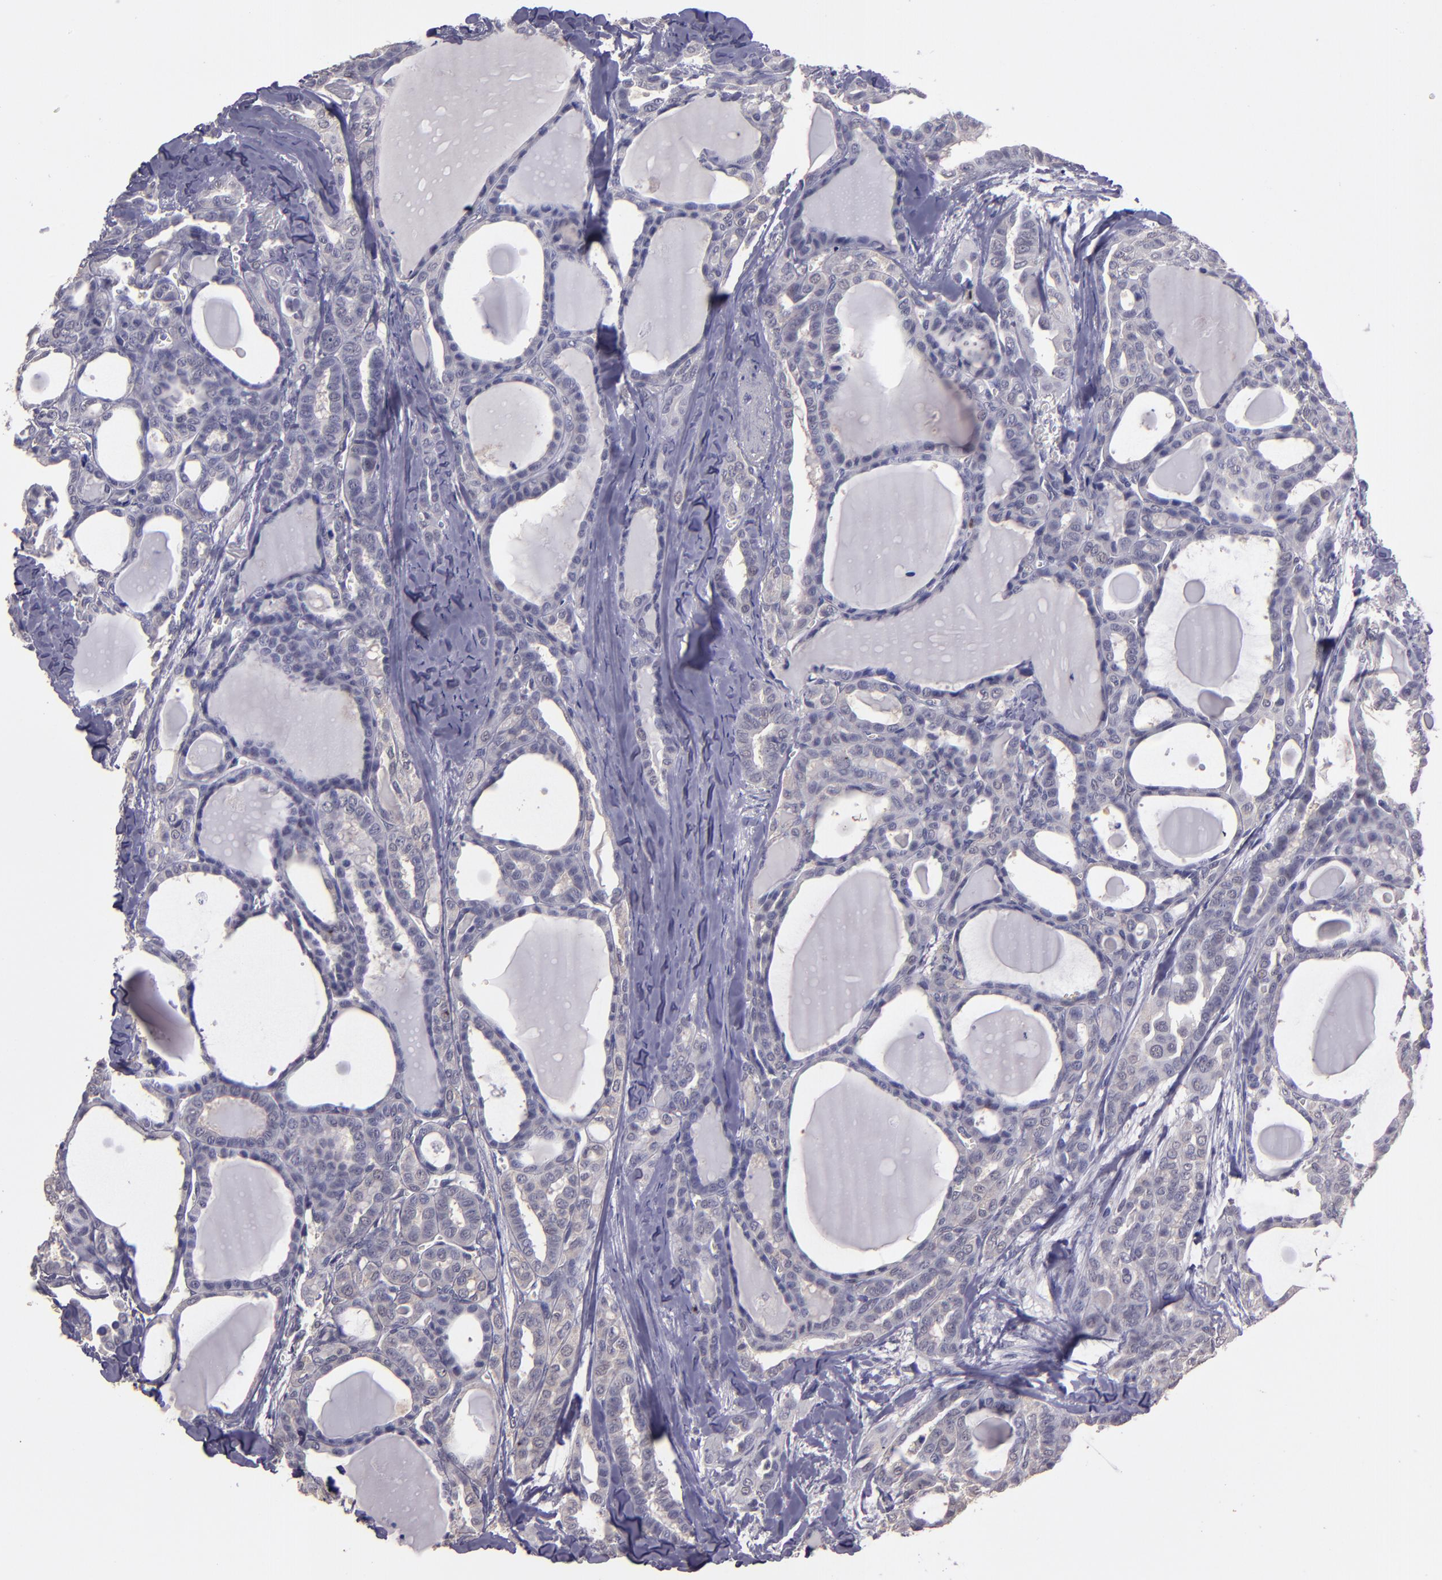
{"staining": {"intensity": "negative", "quantity": "none", "location": "none"}, "tissue": "thyroid cancer", "cell_type": "Tumor cells", "image_type": "cancer", "snomed": [{"axis": "morphology", "description": "Carcinoma, NOS"}, {"axis": "topography", "description": "Thyroid gland"}], "caption": "A histopathology image of carcinoma (thyroid) stained for a protein shows no brown staining in tumor cells.", "gene": "CEBPE", "patient": {"sex": "female", "age": 91}}